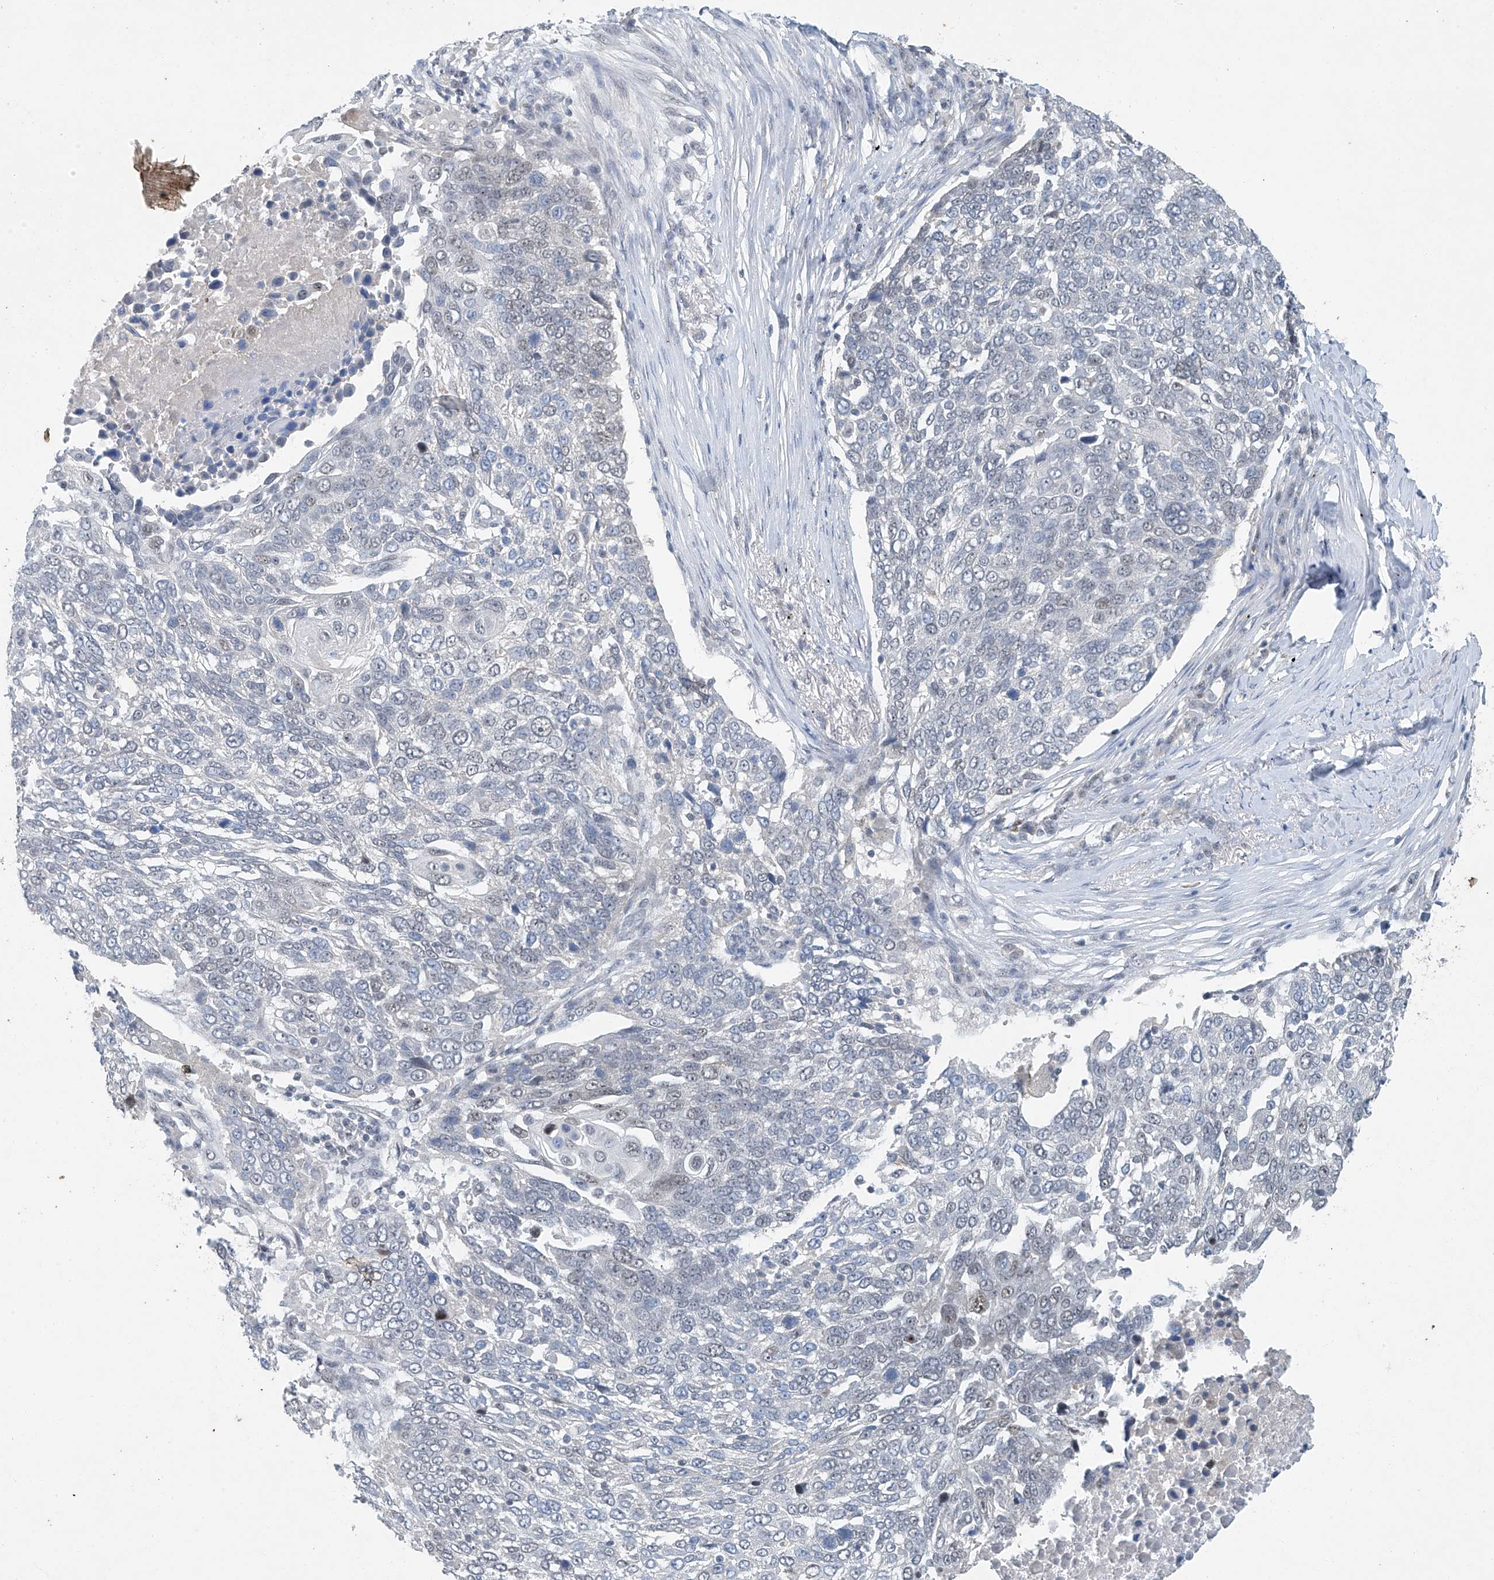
{"staining": {"intensity": "negative", "quantity": "none", "location": "none"}, "tissue": "lung cancer", "cell_type": "Tumor cells", "image_type": "cancer", "snomed": [{"axis": "morphology", "description": "Squamous cell carcinoma, NOS"}, {"axis": "topography", "description": "Lung"}], "caption": "Immunohistochemistry (IHC) image of neoplastic tissue: lung cancer stained with DAB exhibits no significant protein expression in tumor cells.", "gene": "TAF8", "patient": {"sex": "male", "age": 66}}